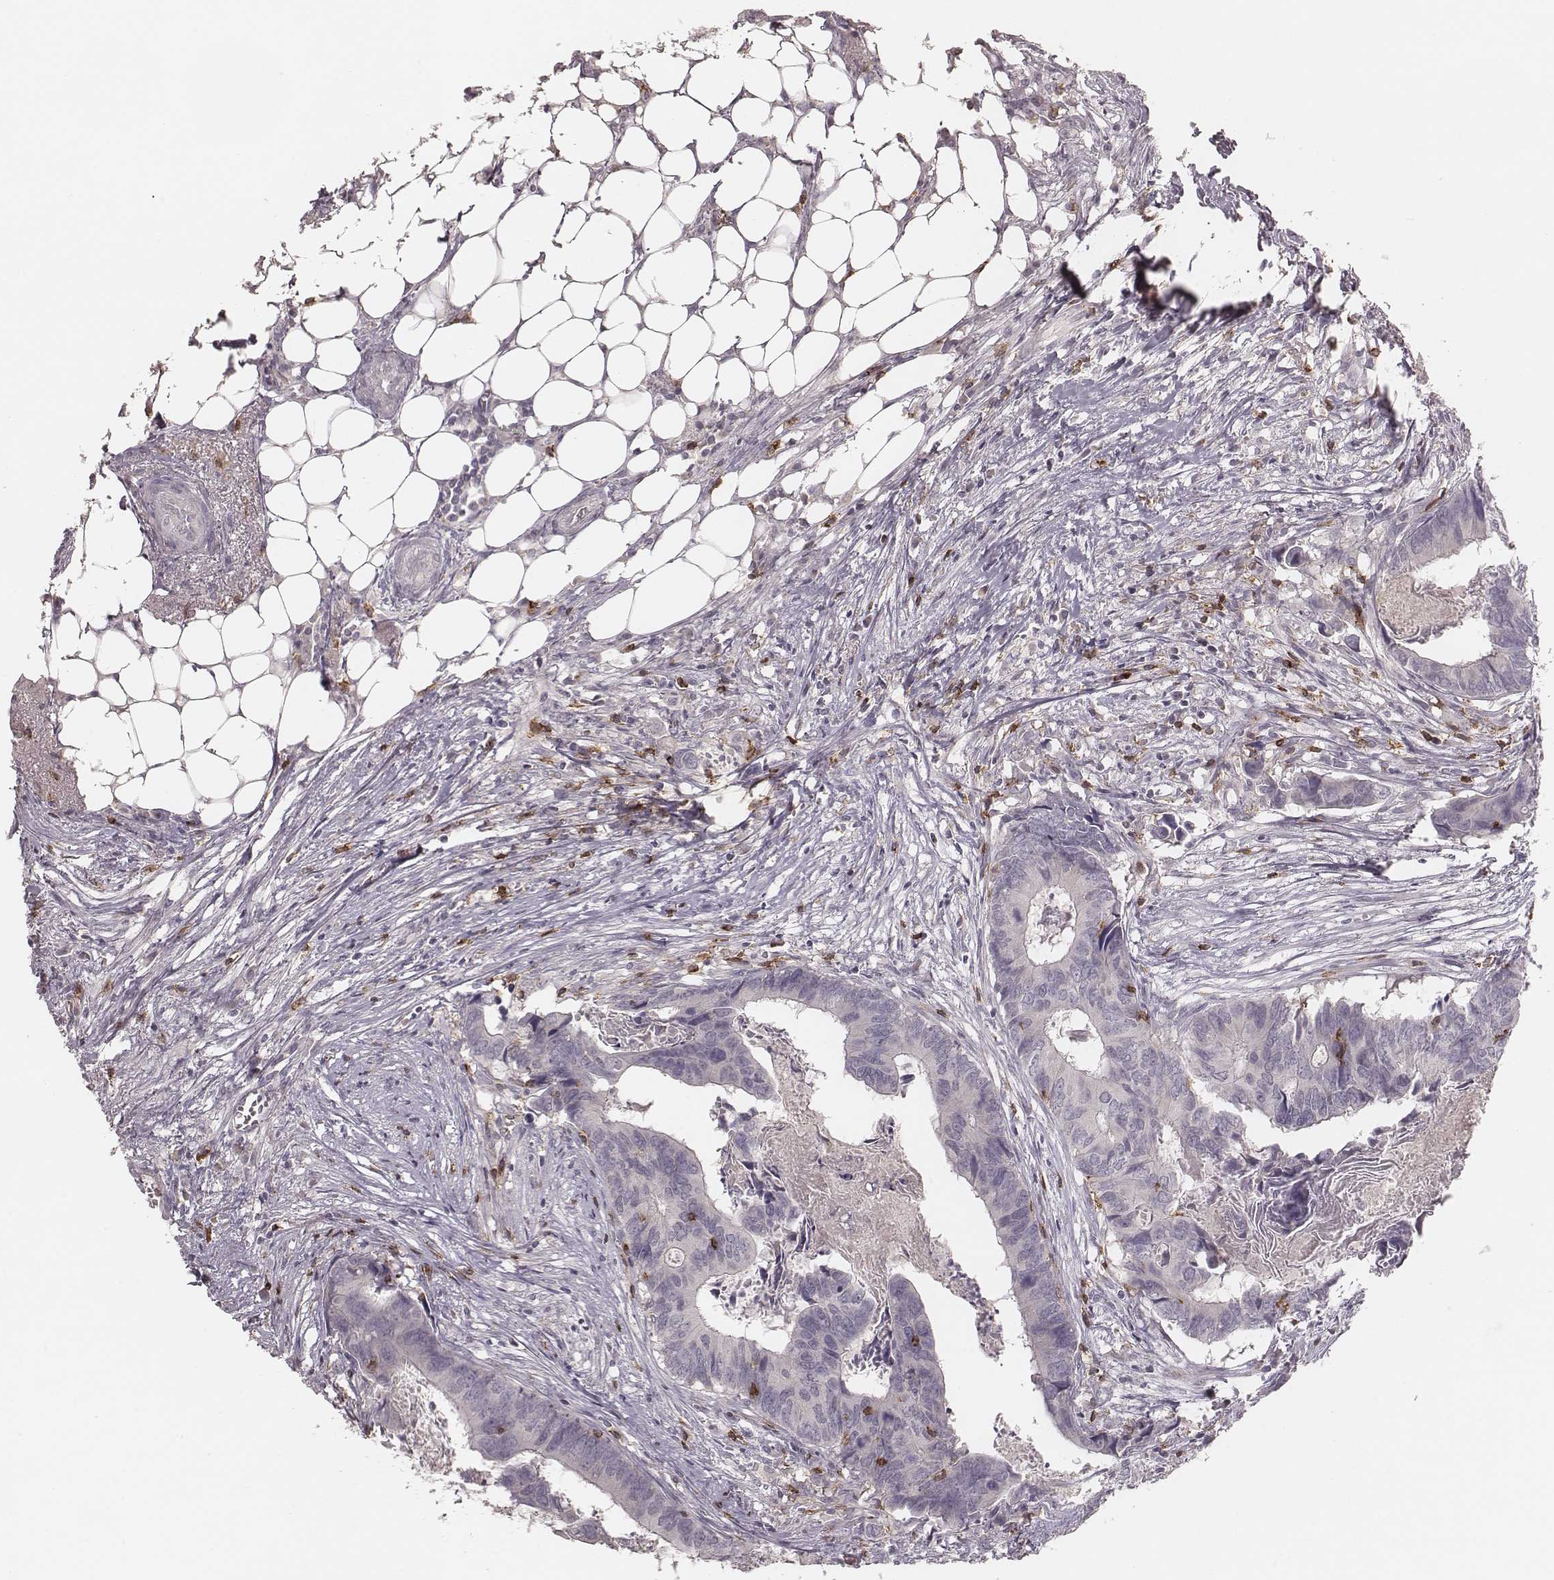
{"staining": {"intensity": "negative", "quantity": "none", "location": "none"}, "tissue": "colorectal cancer", "cell_type": "Tumor cells", "image_type": "cancer", "snomed": [{"axis": "morphology", "description": "Adenocarcinoma, NOS"}, {"axis": "topography", "description": "Colon"}], "caption": "Adenocarcinoma (colorectal) was stained to show a protein in brown. There is no significant expression in tumor cells. (Brightfield microscopy of DAB immunohistochemistry (IHC) at high magnification).", "gene": "CD8A", "patient": {"sex": "female", "age": 82}}